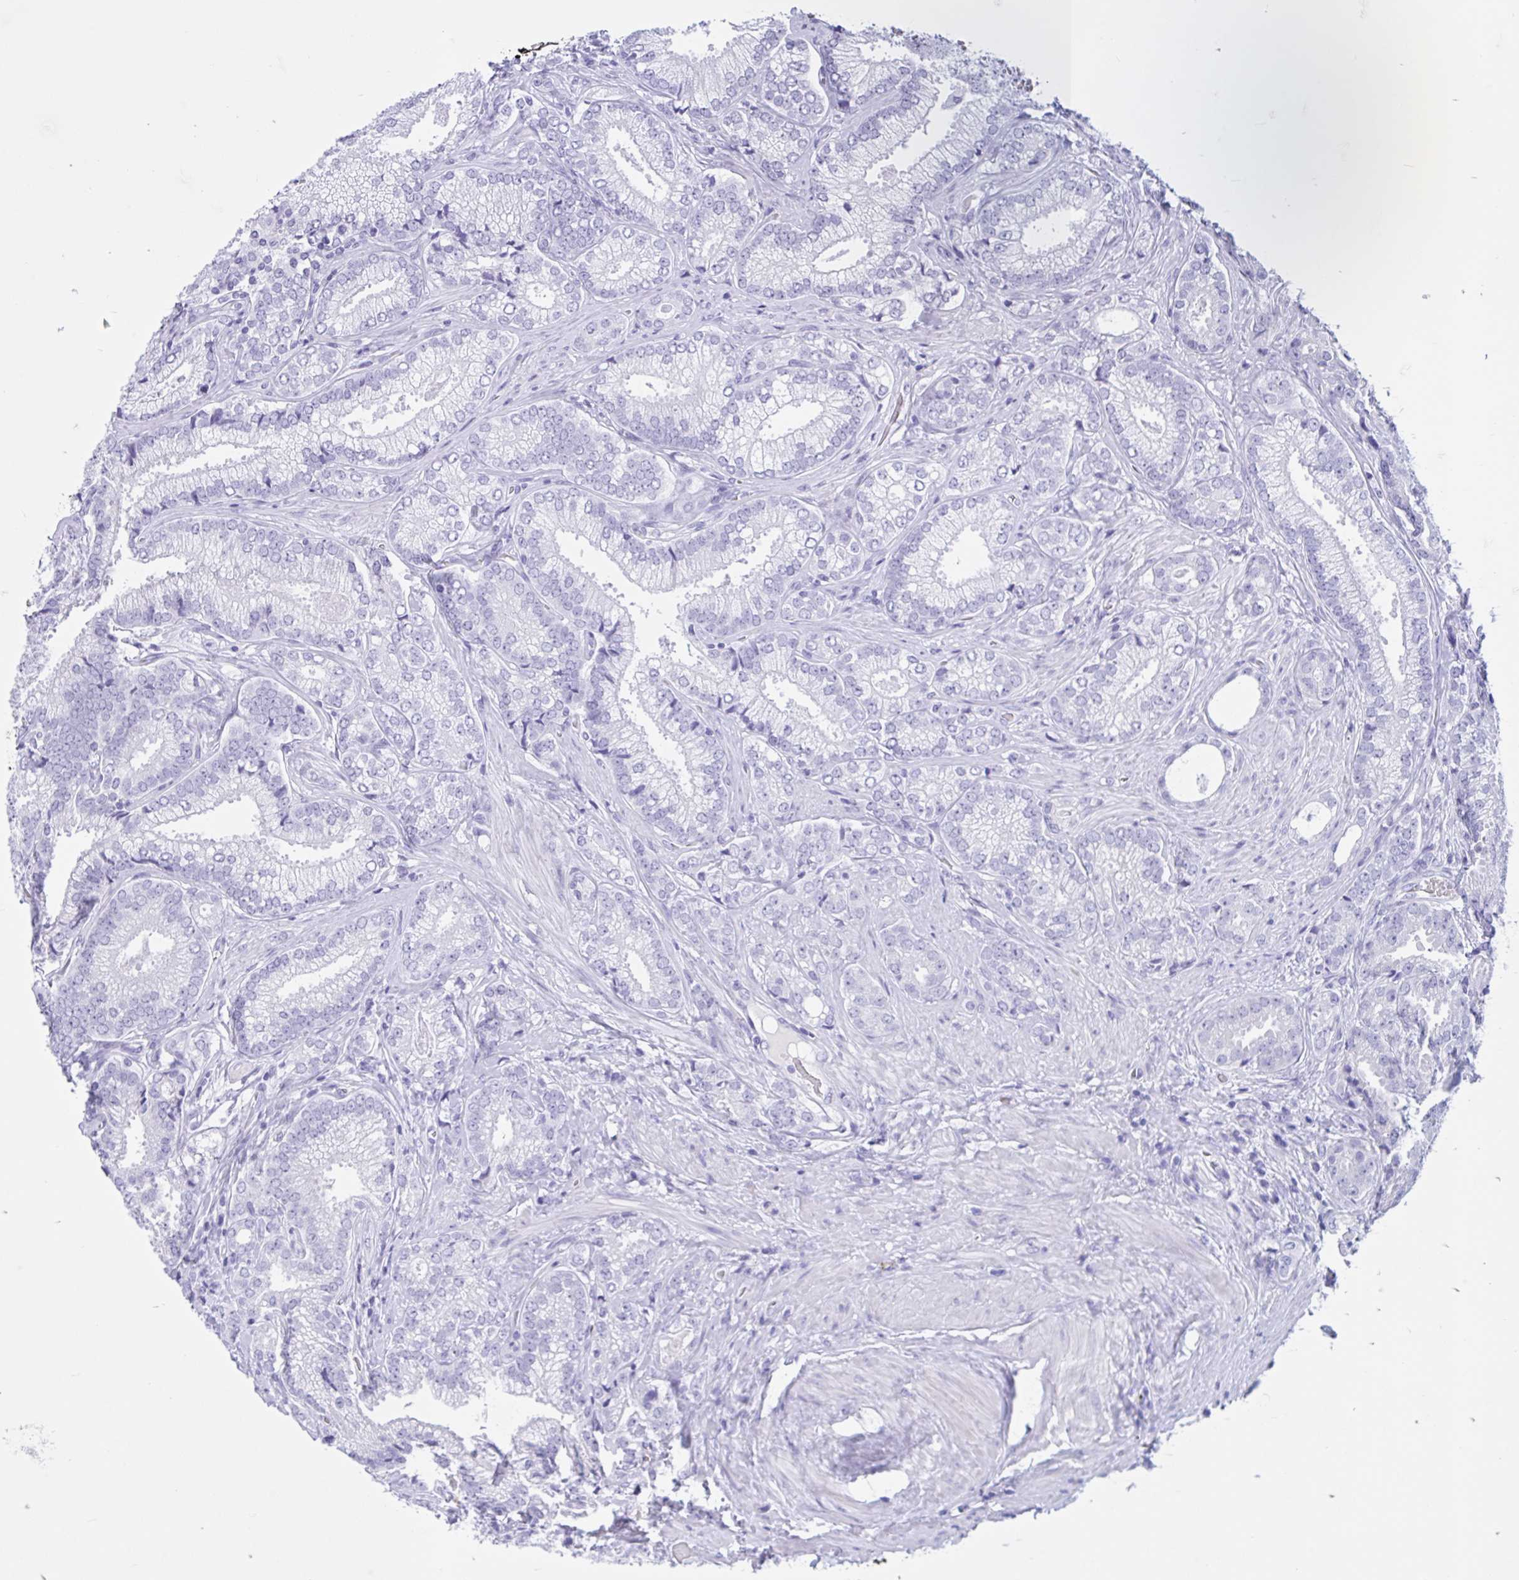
{"staining": {"intensity": "negative", "quantity": "none", "location": "none"}, "tissue": "prostate cancer", "cell_type": "Tumor cells", "image_type": "cancer", "snomed": [{"axis": "morphology", "description": "Adenocarcinoma, Low grade"}, {"axis": "topography", "description": "Prostate"}], "caption": "Micrograph shows no significant protein staining in tumor cells of prostate adenocarcinoma (low-grade).", "gene": "ZNF319", "patient": {"sex": "male", "age": 63}}